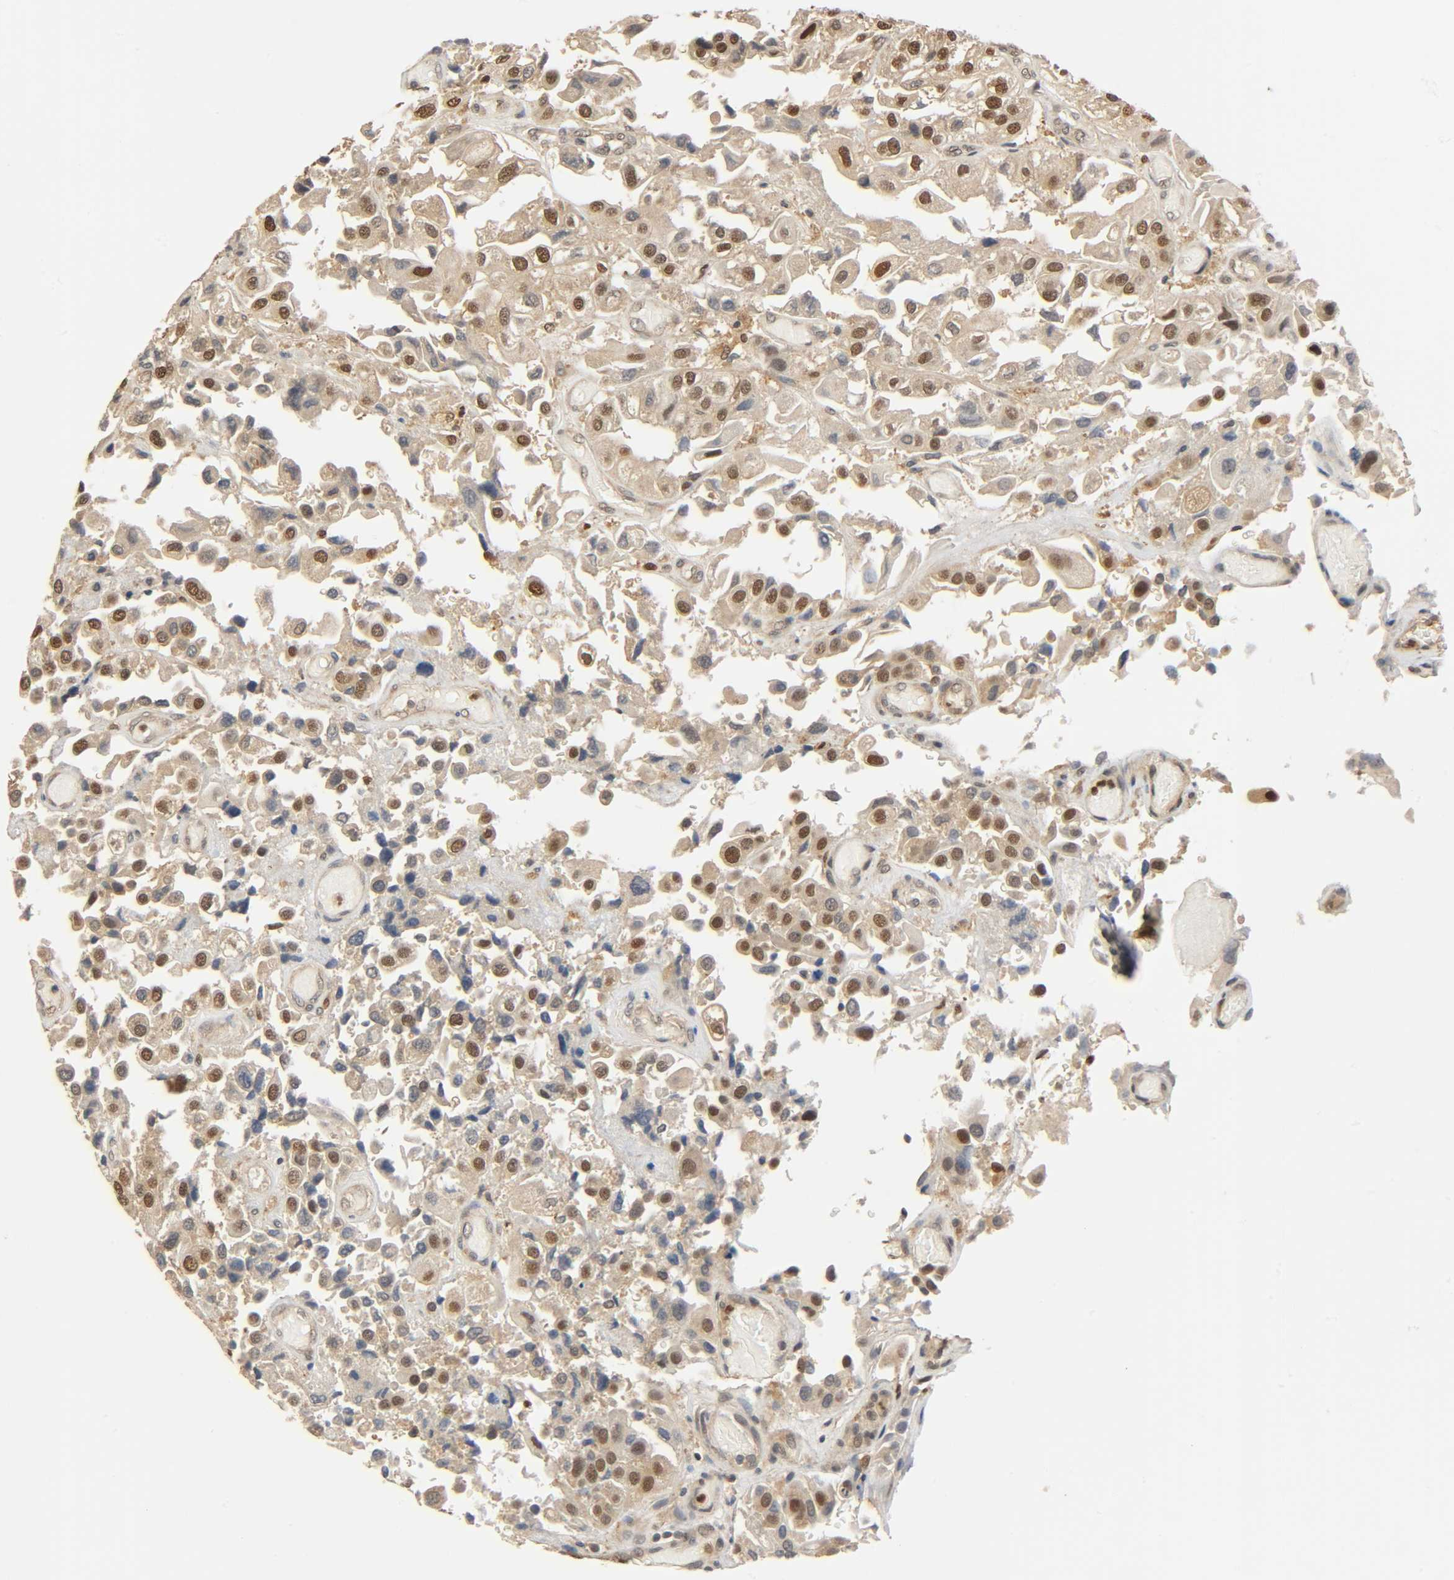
{"staining": {"intensity": "strong", "quantity": ">75%", "location": "cytoplasmic/membranous,nuclear"}, "tissue": "urothelial cancer", "cell_type": "Tumor cells", "image_type": "cancer", "snomed": [{"axis": "morphology", "description": "Urothelial carcinoma, High grade"}, {"axis": "topography", "description": "Urinary bladder"}], "caption": "The micrograph displays immunohistochemical staining of urothelial carcinoma (high-grade). There is strong cytoplasmic/membranous and nuclear staining is appreciated in approximately >75% of tumor cells.", "gene": "ZFPM2", "patient": {"sex": "female", "age": 64}}